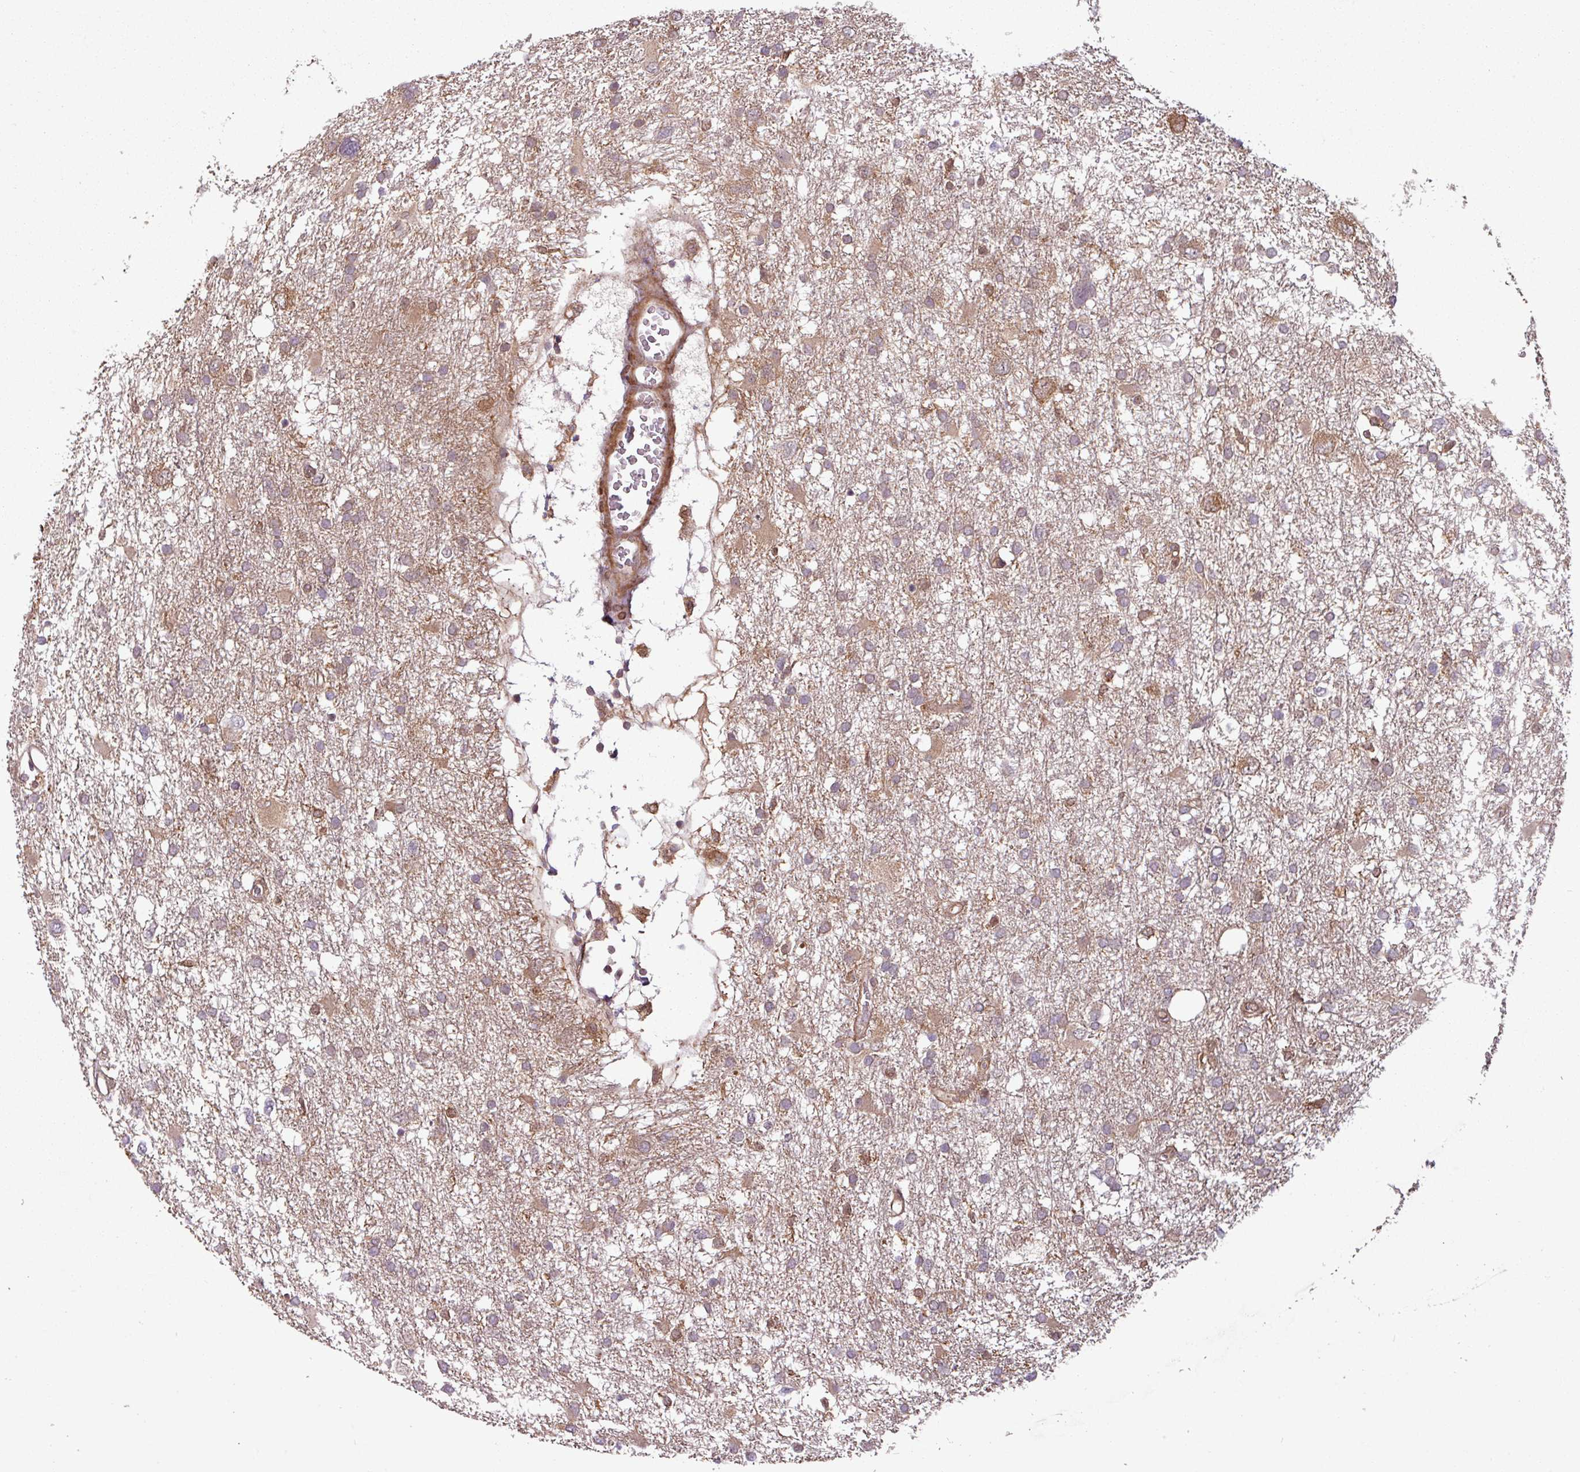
{"staining": {"intensity": "weak", "quantity": "25%-75%", "location": "cytoplasmic/membranous"}, "tissue": "glioma", "cell_type": "Tumor cells", "image_type": "cancer", "snomed": [{"axis": "morphology", "description": "Glioma, malignant, High grade"}, {"axis": "topography", "description": "Brain"}], "caption": "Immunohistochemical staining of malignant glioma (high-grade) displays low levels of weak cytoplasmic/membranous protein positivity in approximately 25%-75% of tumor cells.", "gene": "SH3BGRL", "patient": {"sex": "male", "age": 61}}